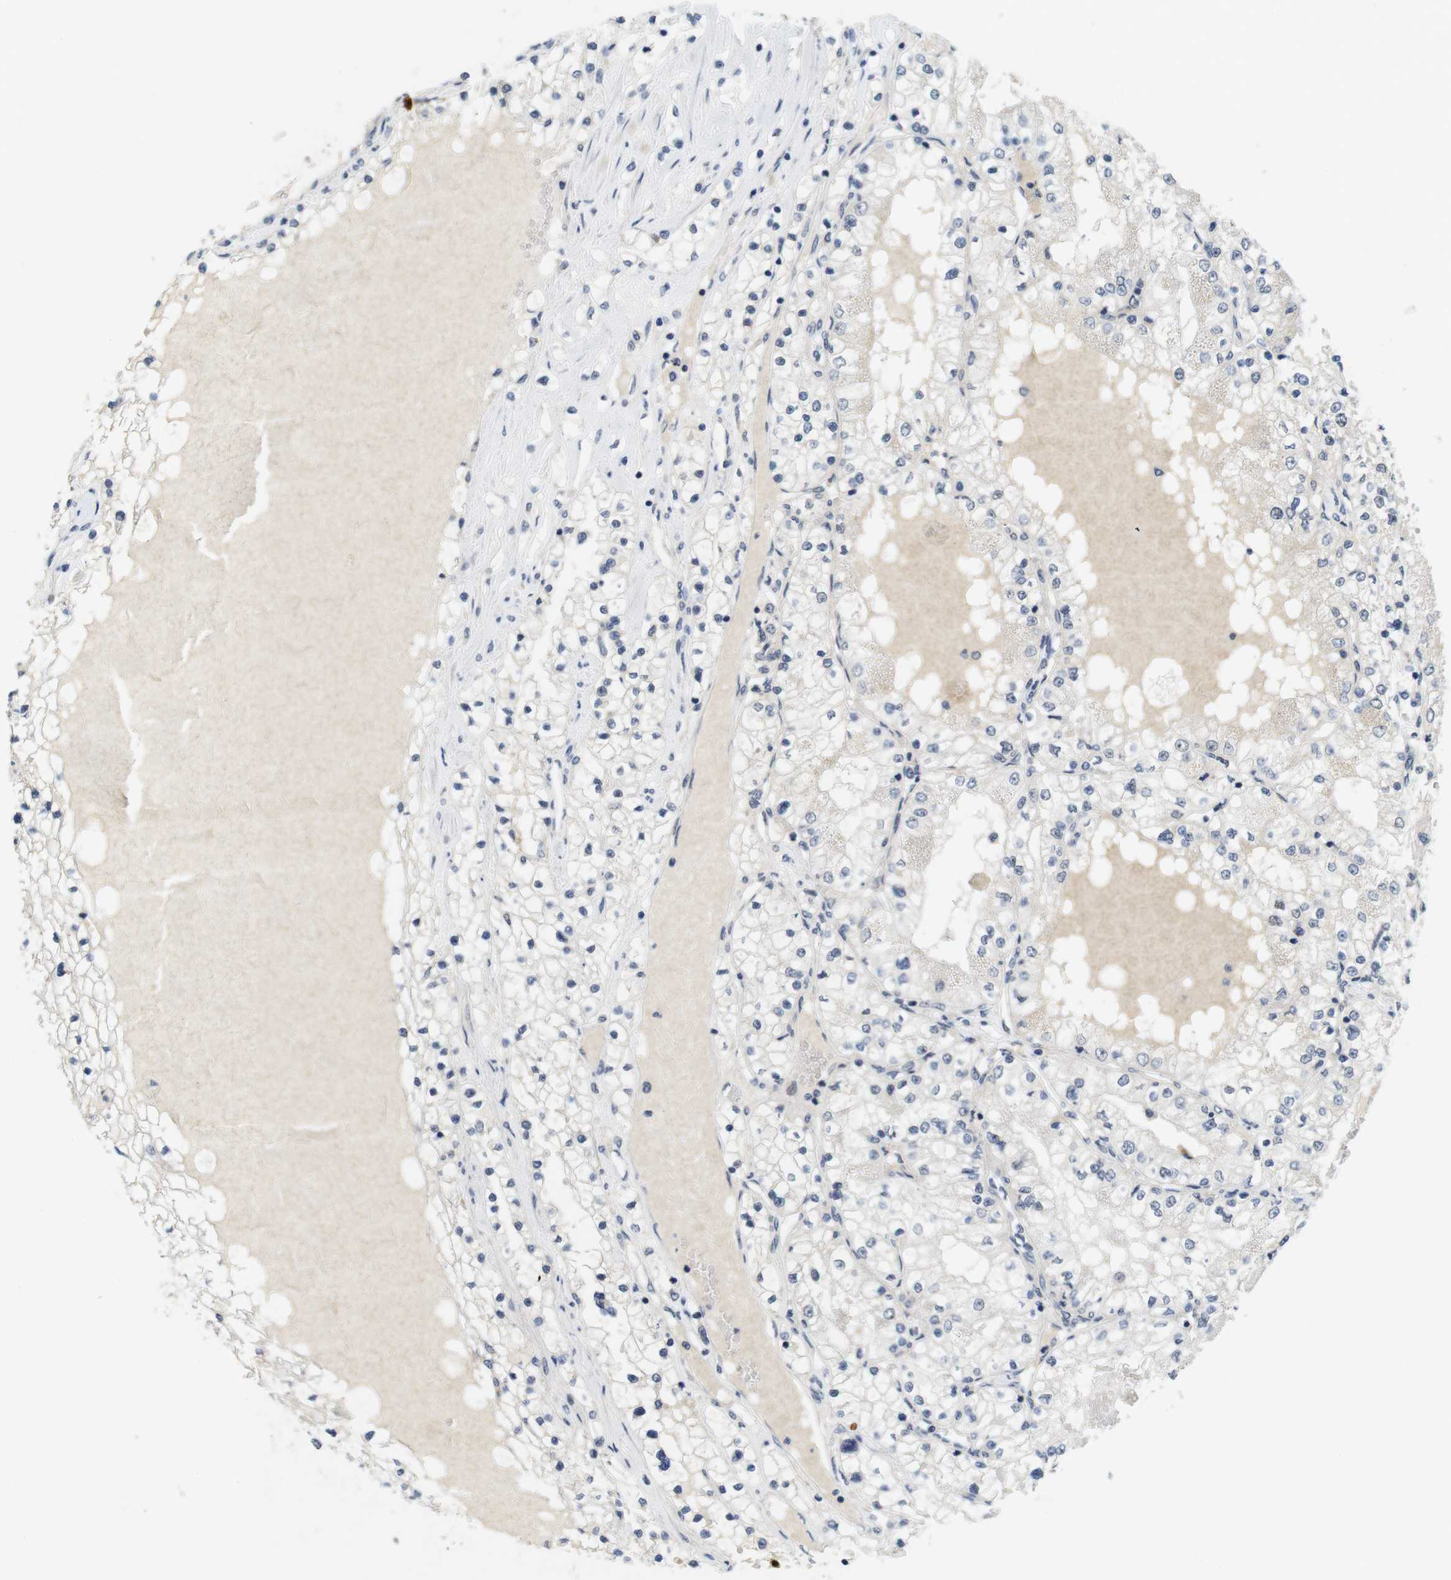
{"staining": {"intensity": "negative", "quantity": "none", "location": "none"}, "tissue": "renal cancer", "cell_type": "Tumor cells", "image_type": "cancer", "snomed": [{"axis": "morphology", "description": "Adenocarcinoma, NOS"}, {"axis": "topography", "description": "Kidney"}], "caption": "The micrograph displays no significant staining in tumor cells of renal adenocarcinoma.", "gene": "SKP2", "patient": {"sex": "male", "age": 68}}